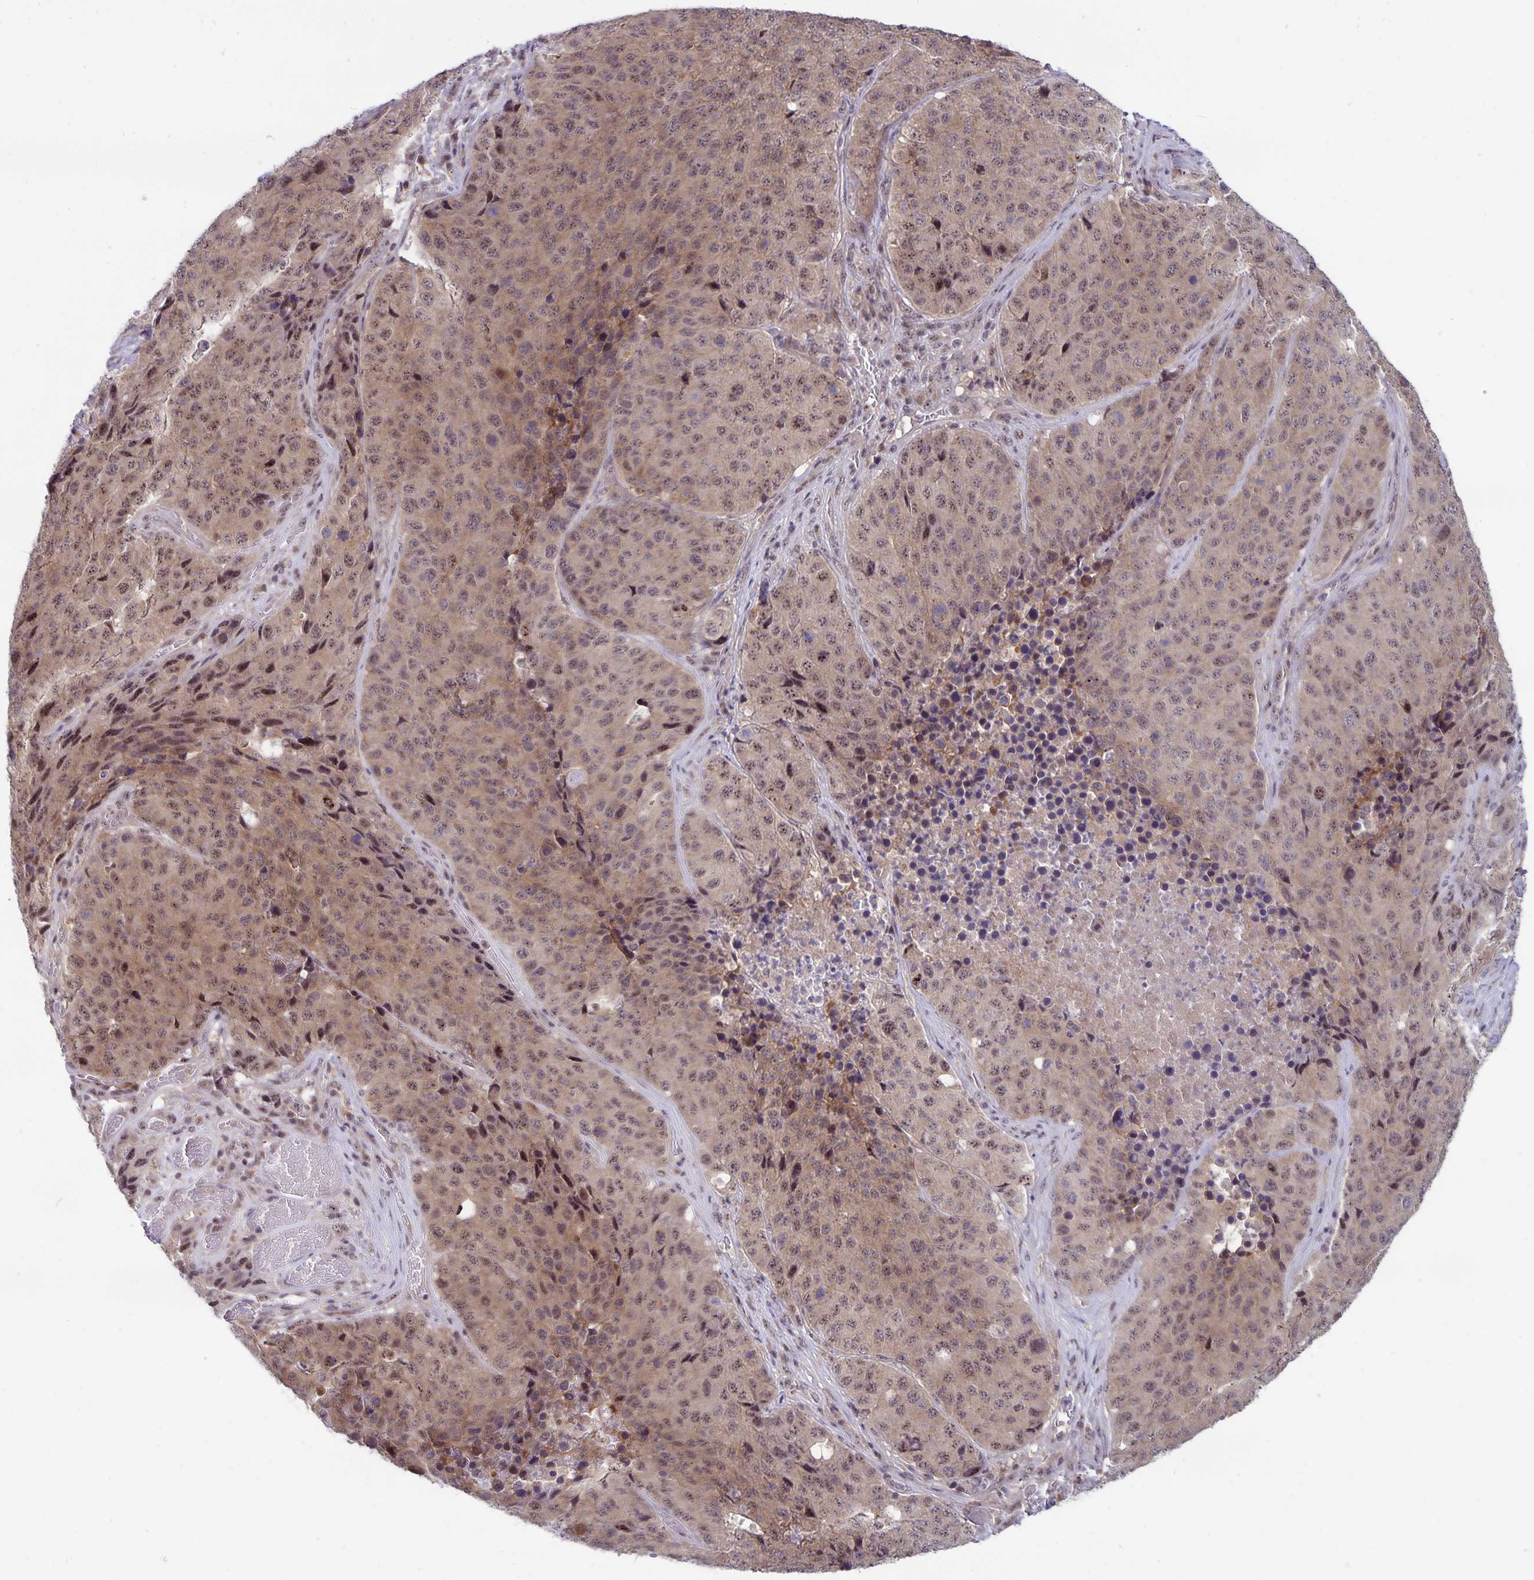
{"staining": {"intensity": "weak", "quantity": ">75%", "location": "cytoplasmic/membranous,nuclear"}, "tissue": "stomach cancer", "cell_type": "Tumor cells", "image_type": "cancer", "snomed": [{"axis": "morphology", "description": "Adenocarcinoma, NOS"}, {"axis": "topography", "description": "Stomach"}], "caption": "About >75% of tumor cells in human stomach cancer demonstrate weak cytoplasmic/membranous and nuclear protein expression as visualized by brown immunohistochemical staining.", "gene": "EXOC6B", "patient": {"sex": "male", "age": 71}}